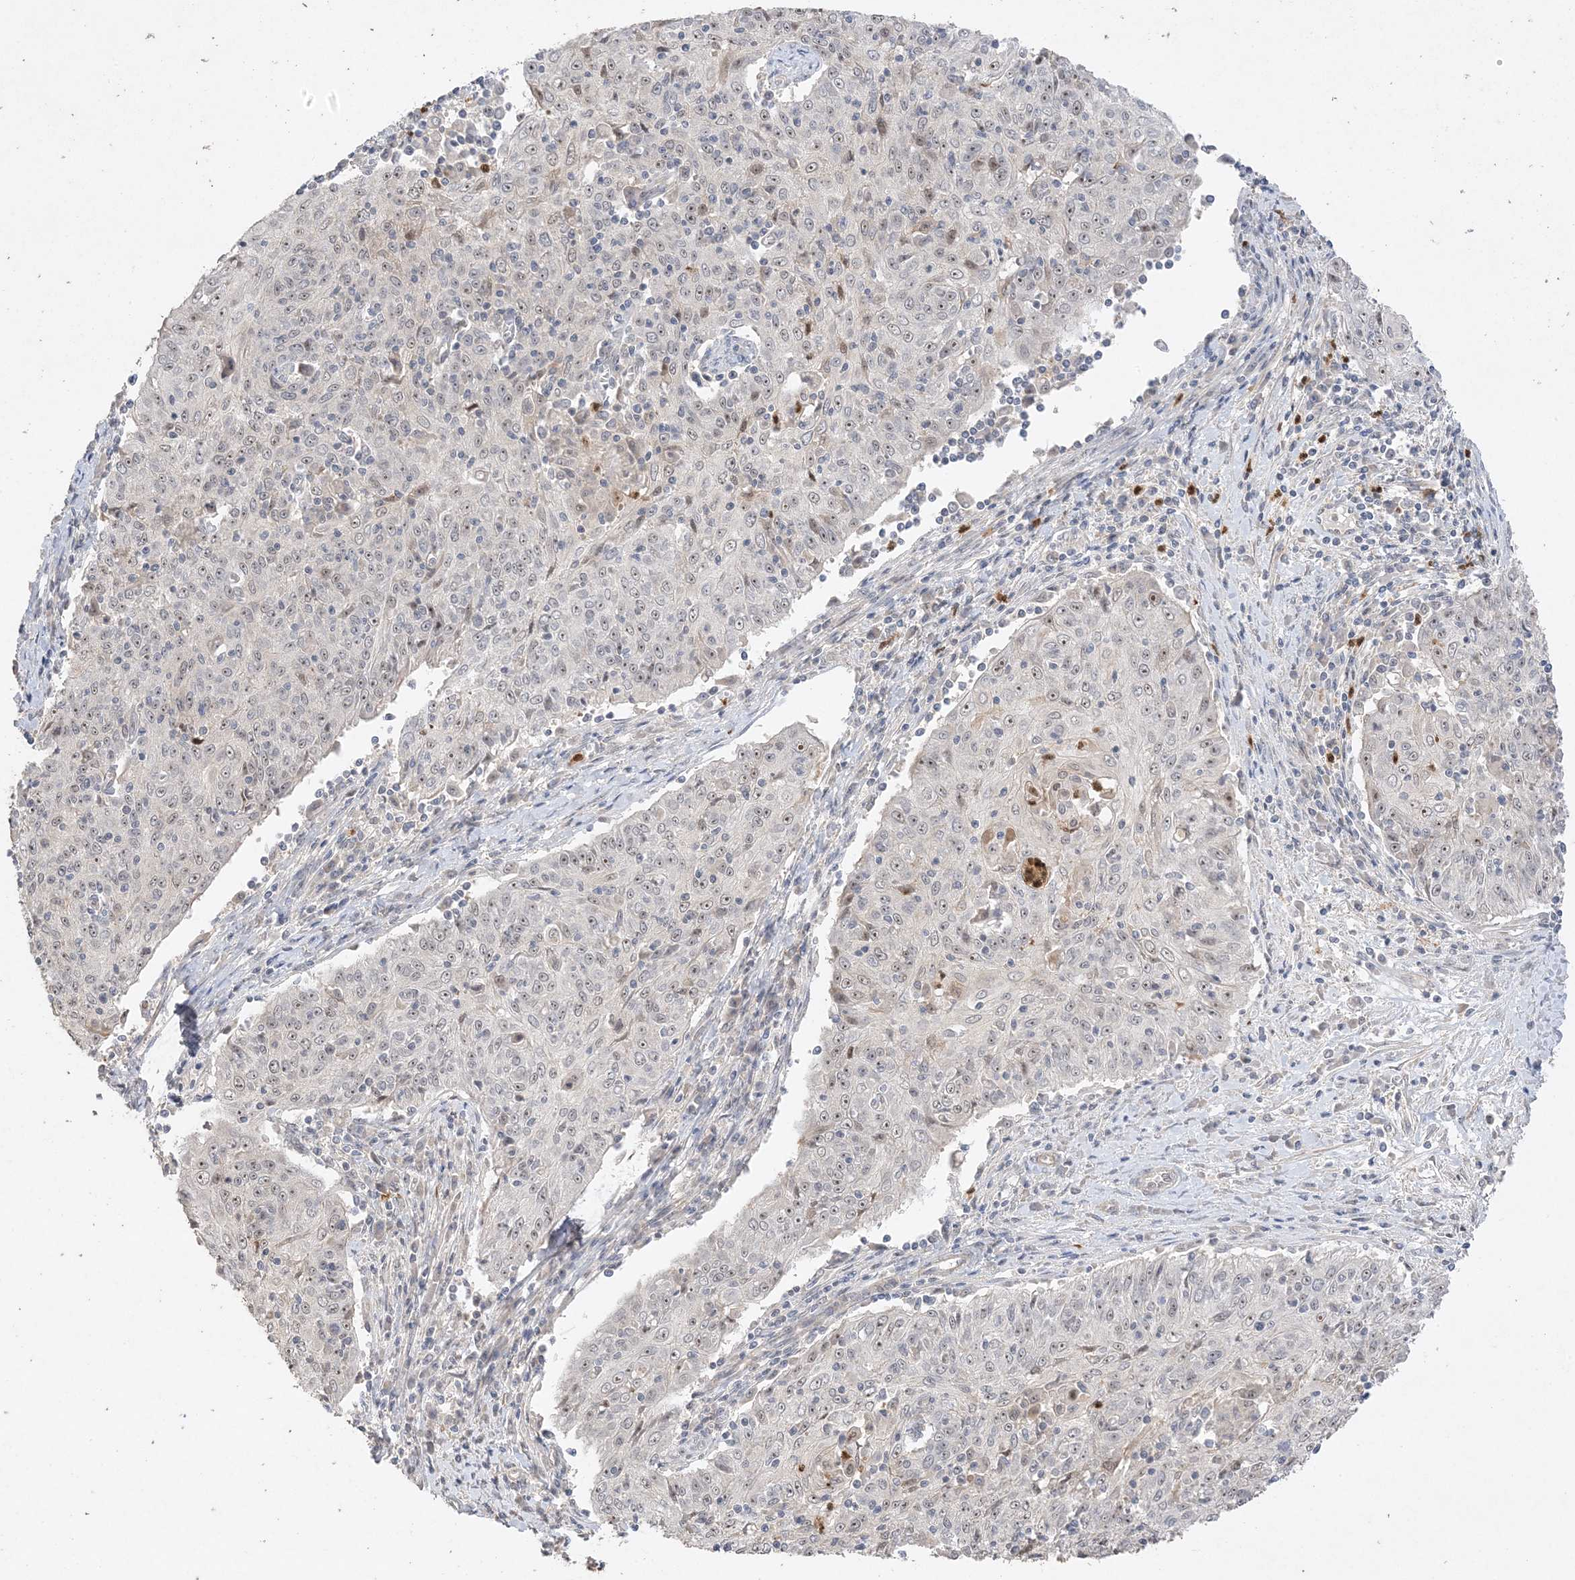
{"staining": {"intensity": "weak", "quantity": "25%-75%", "location": "nuclear"}, "tissue": "cervical cancer", "cell_type": "Tumor cells", "image_type": "cancer", "snomed": [{"axis": "morphology", "description": "Squamous cell carcinoma, NOS"}, {"axis": "topography", "description": "Cervix"}], "caption": "Squamous cell carcinoma (cervical) was stained to show a protein in brown. There is low levels of weak nuclear expression in approximately 25%-75% of tumor cells.", "gene": "DDX18", "patient": {"sex": "female", "age": 48}}